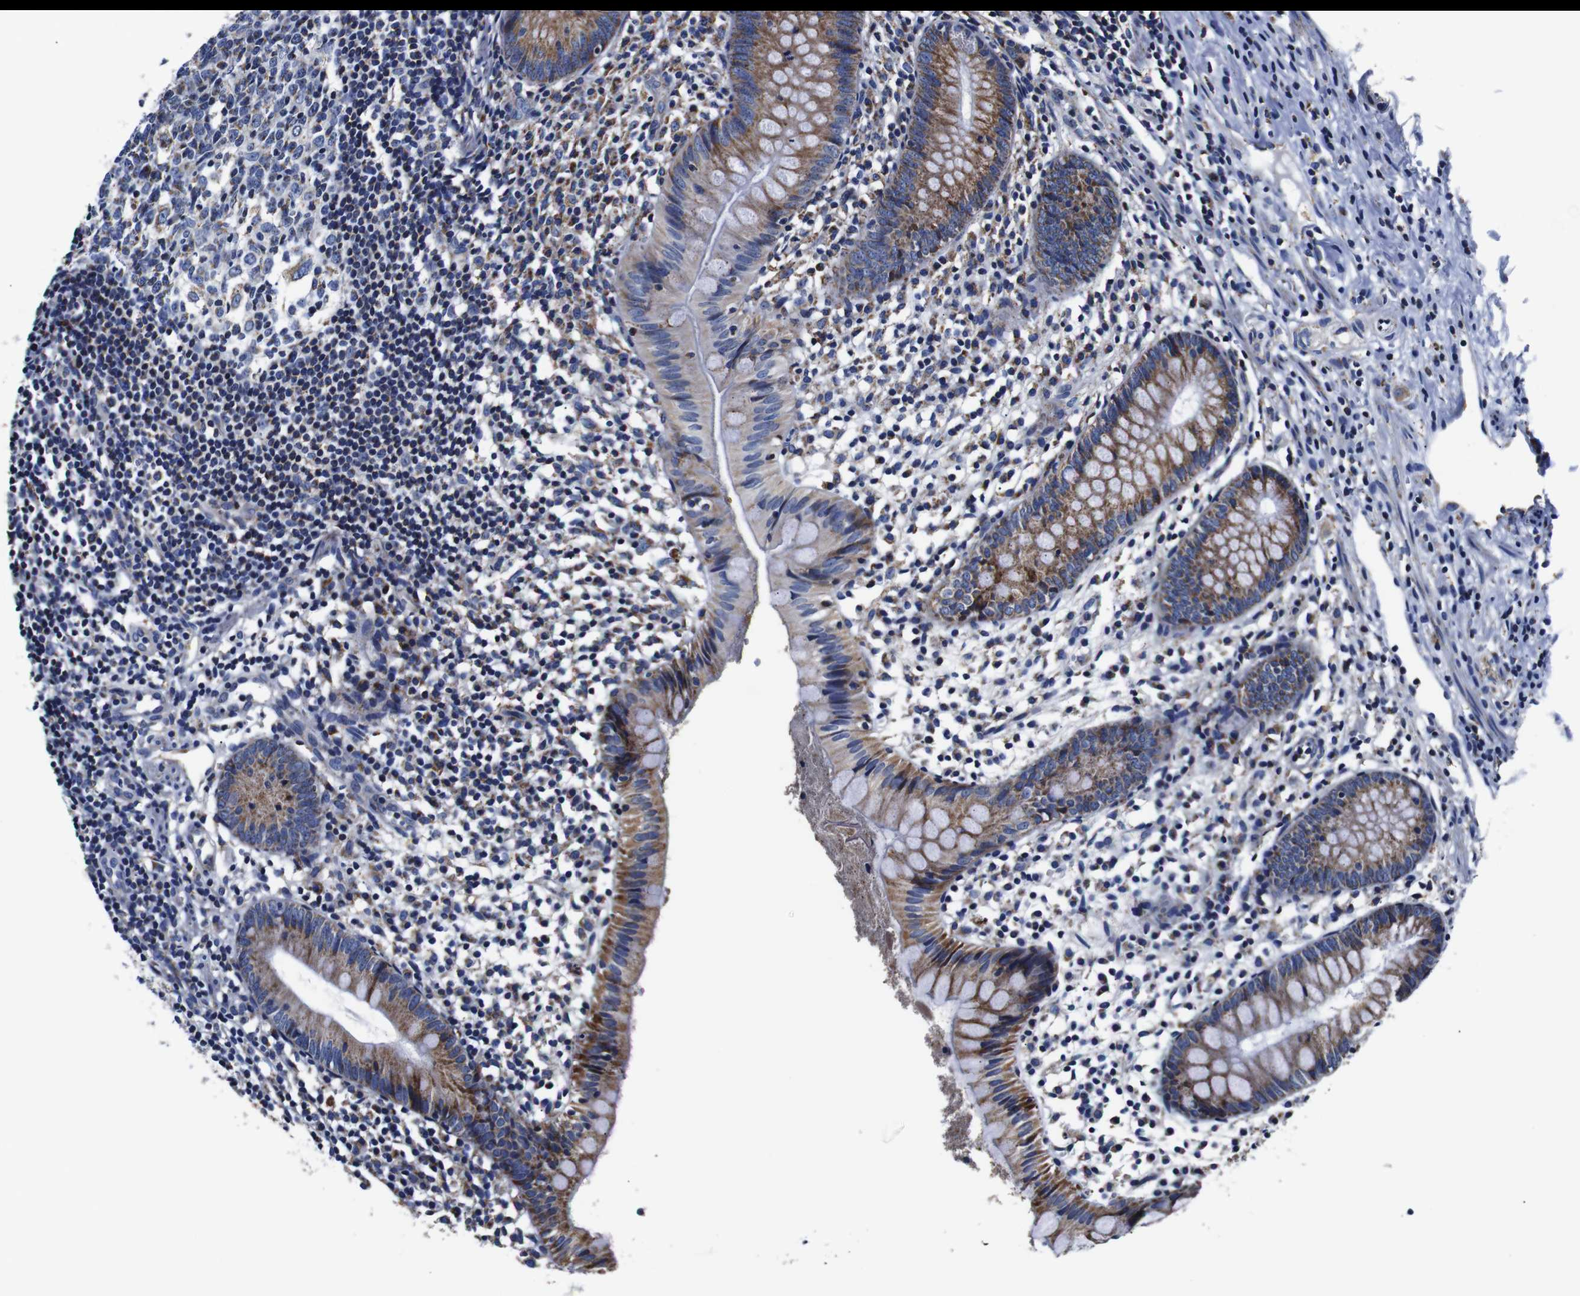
{"staining": {"intensity": "strong", "quantity": ">75%", "location": "cytoplasmic/membranous"}, "tissue": "appendix", "cell_type": "Glandular cells", "image_type": "normal", "snomed": [{"axis": "morphology", "description": "Normal tissue, NOS"}, {"axis": "topography", "description": "Appendix"}], "caption": "Immunohistochemical staining of benign human appendix exhibits strong cytoplasmic/membranous protein positivity in about >75% of glandular cells.", "gene": "FKBP9", "patient": {"sex": "female", "age": 20}}